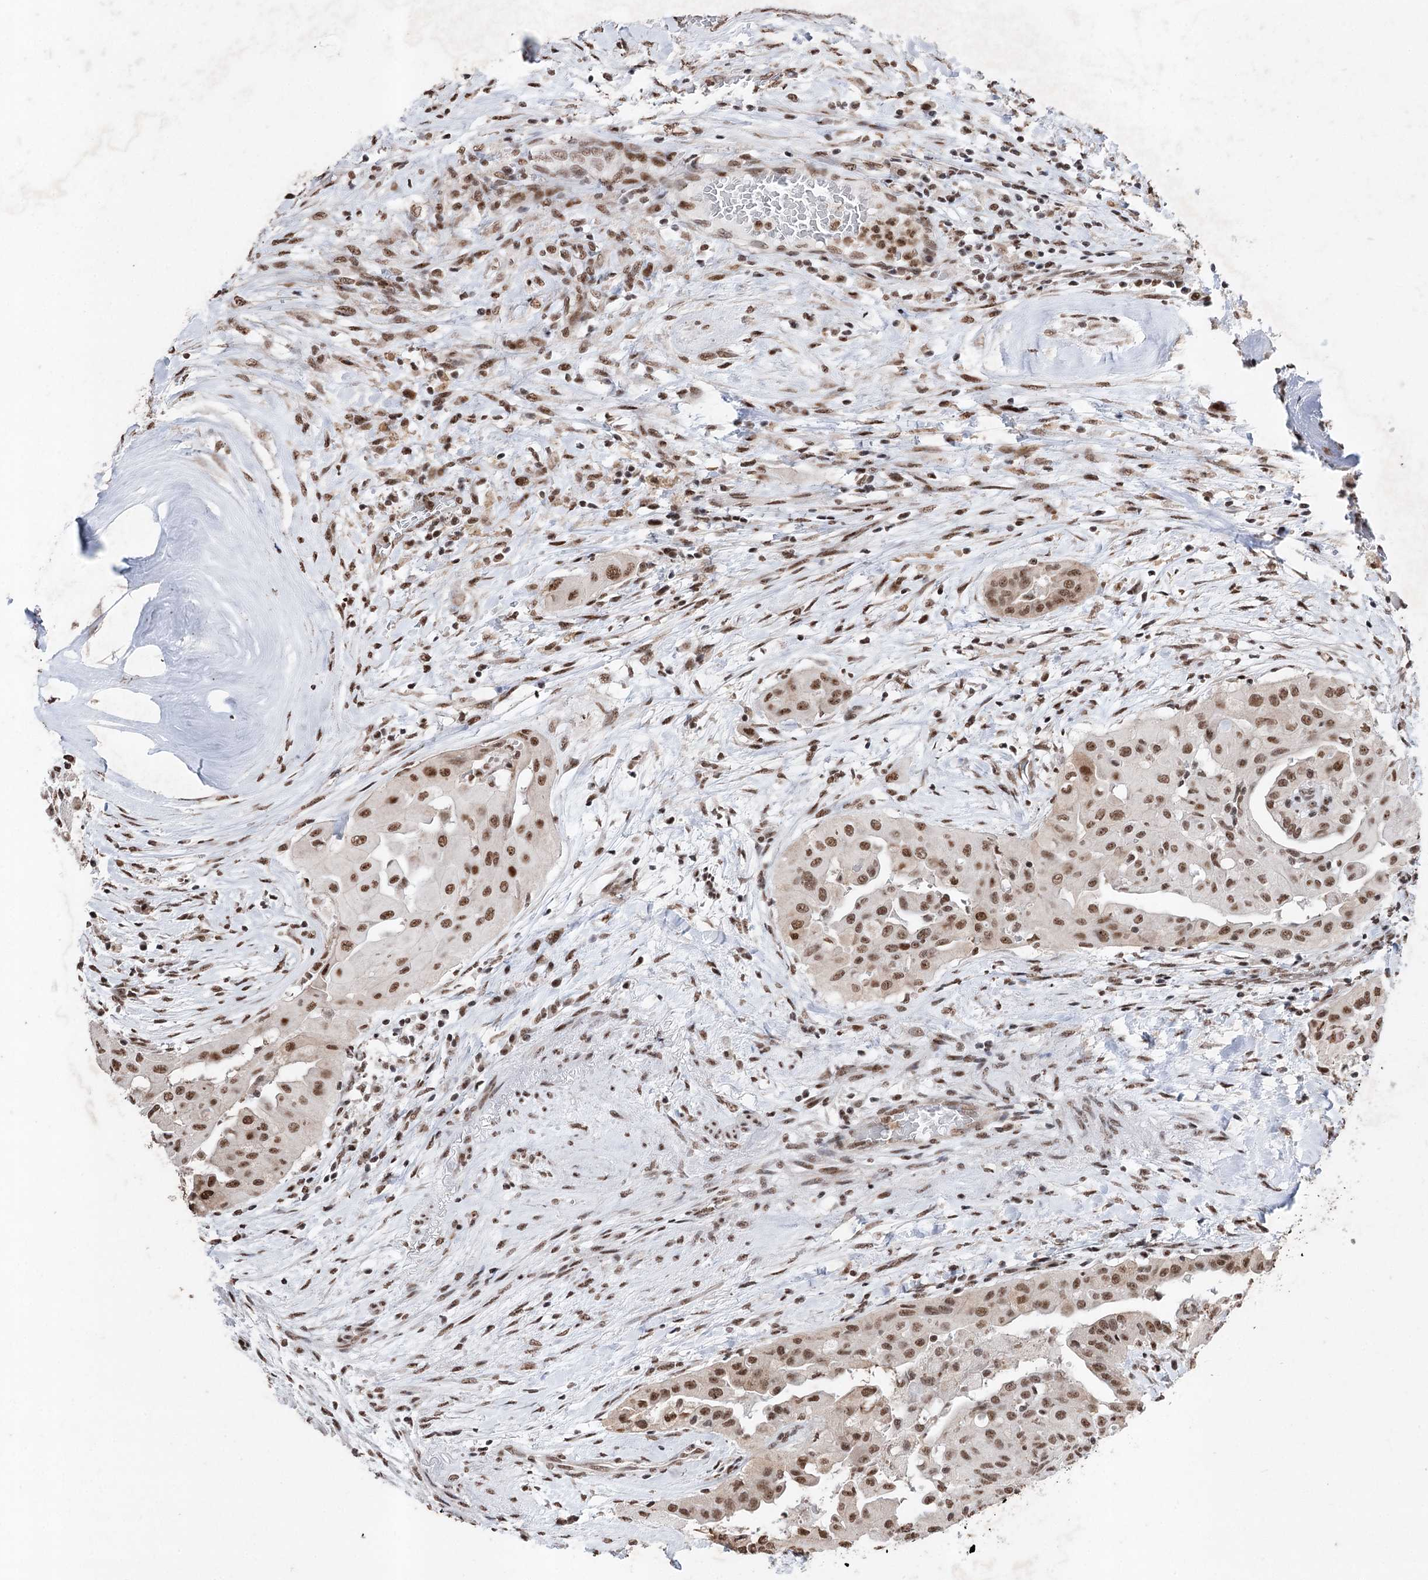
{"staining": {"intensity": "moderate", "quantity": ">75%", "location": "nuclear"}, "tissue": "thyroid cancer", "cell_type": "Tumor cells", "image_type": "cancer", "snomed": [{"axis": "morphology", "description": "Papillary adenocarcinoma, NOS"}, {"axis": "topography", "description": "Thyroid gland"}], "caption": "Immunohistochemistry (IHC) staining of thyroid papillary adenocarcinoma, which reveals medium levels of moderate nuclear staining in approximately >75% of tumor cells indicating moderate nuclear protein expression. The staining was performed using DAB (brown) for protein detection and nuclei were counterstained in hematoxylin (blue).", "gene": "PDCD4", "patient": {"sex": "female", "age": 59}}